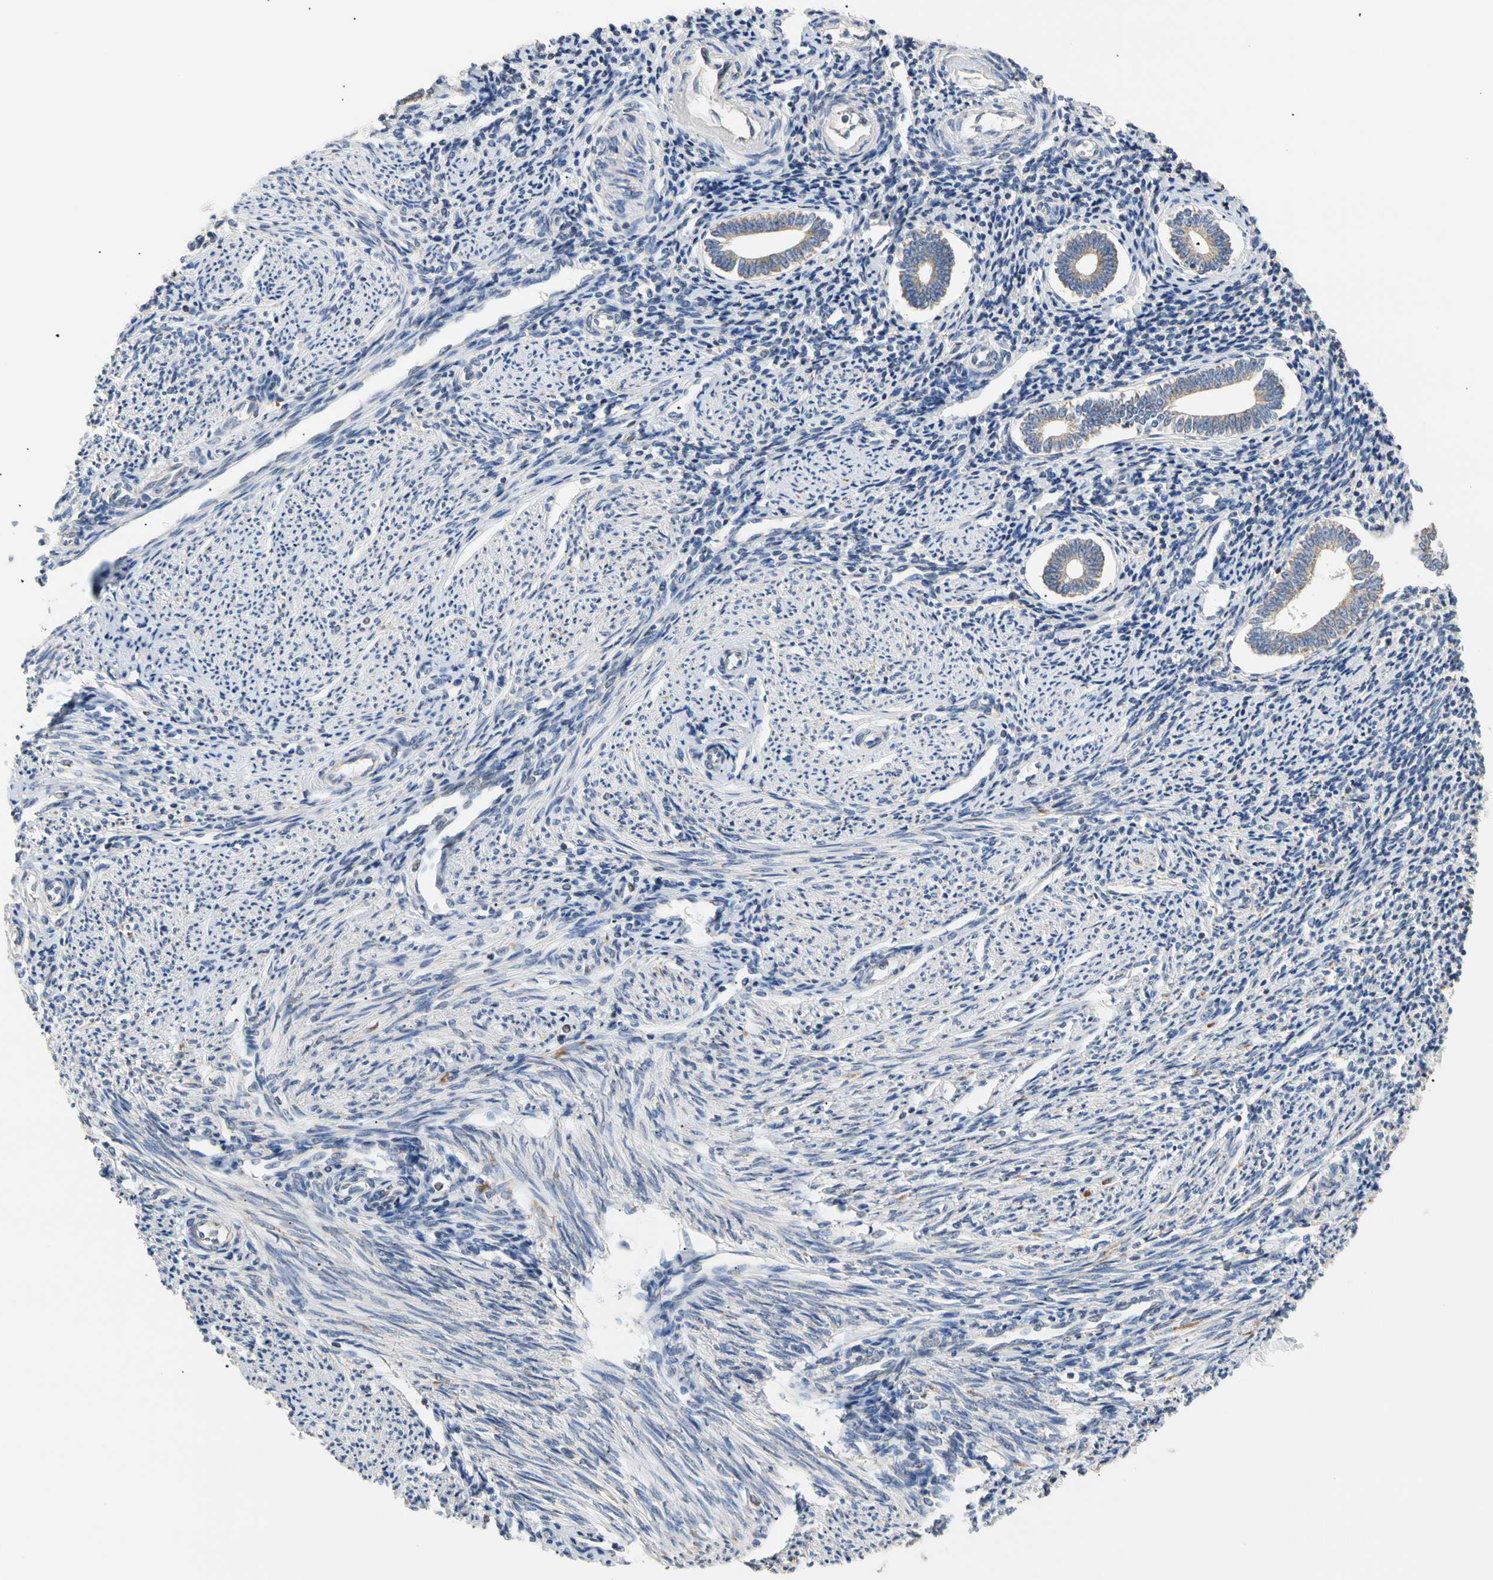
{"staining": {"intensity": "negative", "quantity": "none", "location": "none"}, "tissue": "endometrium", "cell_type": "Cells in endometrial stroma", "image_type": "normal", "snomed": [{"axis": "morphology", "description": "Normal tissue, NOS"}, {"axis": "topography", "description": "Endometrium"}], "caption": "High magnification brightfield microscopy of benign endometrium stained with DAB (brown) and counterstained with hematoxylin (blue): cells in endometrial stroma show no significant expression. (DAB (3,3'-diaminobenzidine) IHC with hematoxylin counter stain).", "gene": "PLGRKT", "patient": {"sex": "female", "age": 52}}